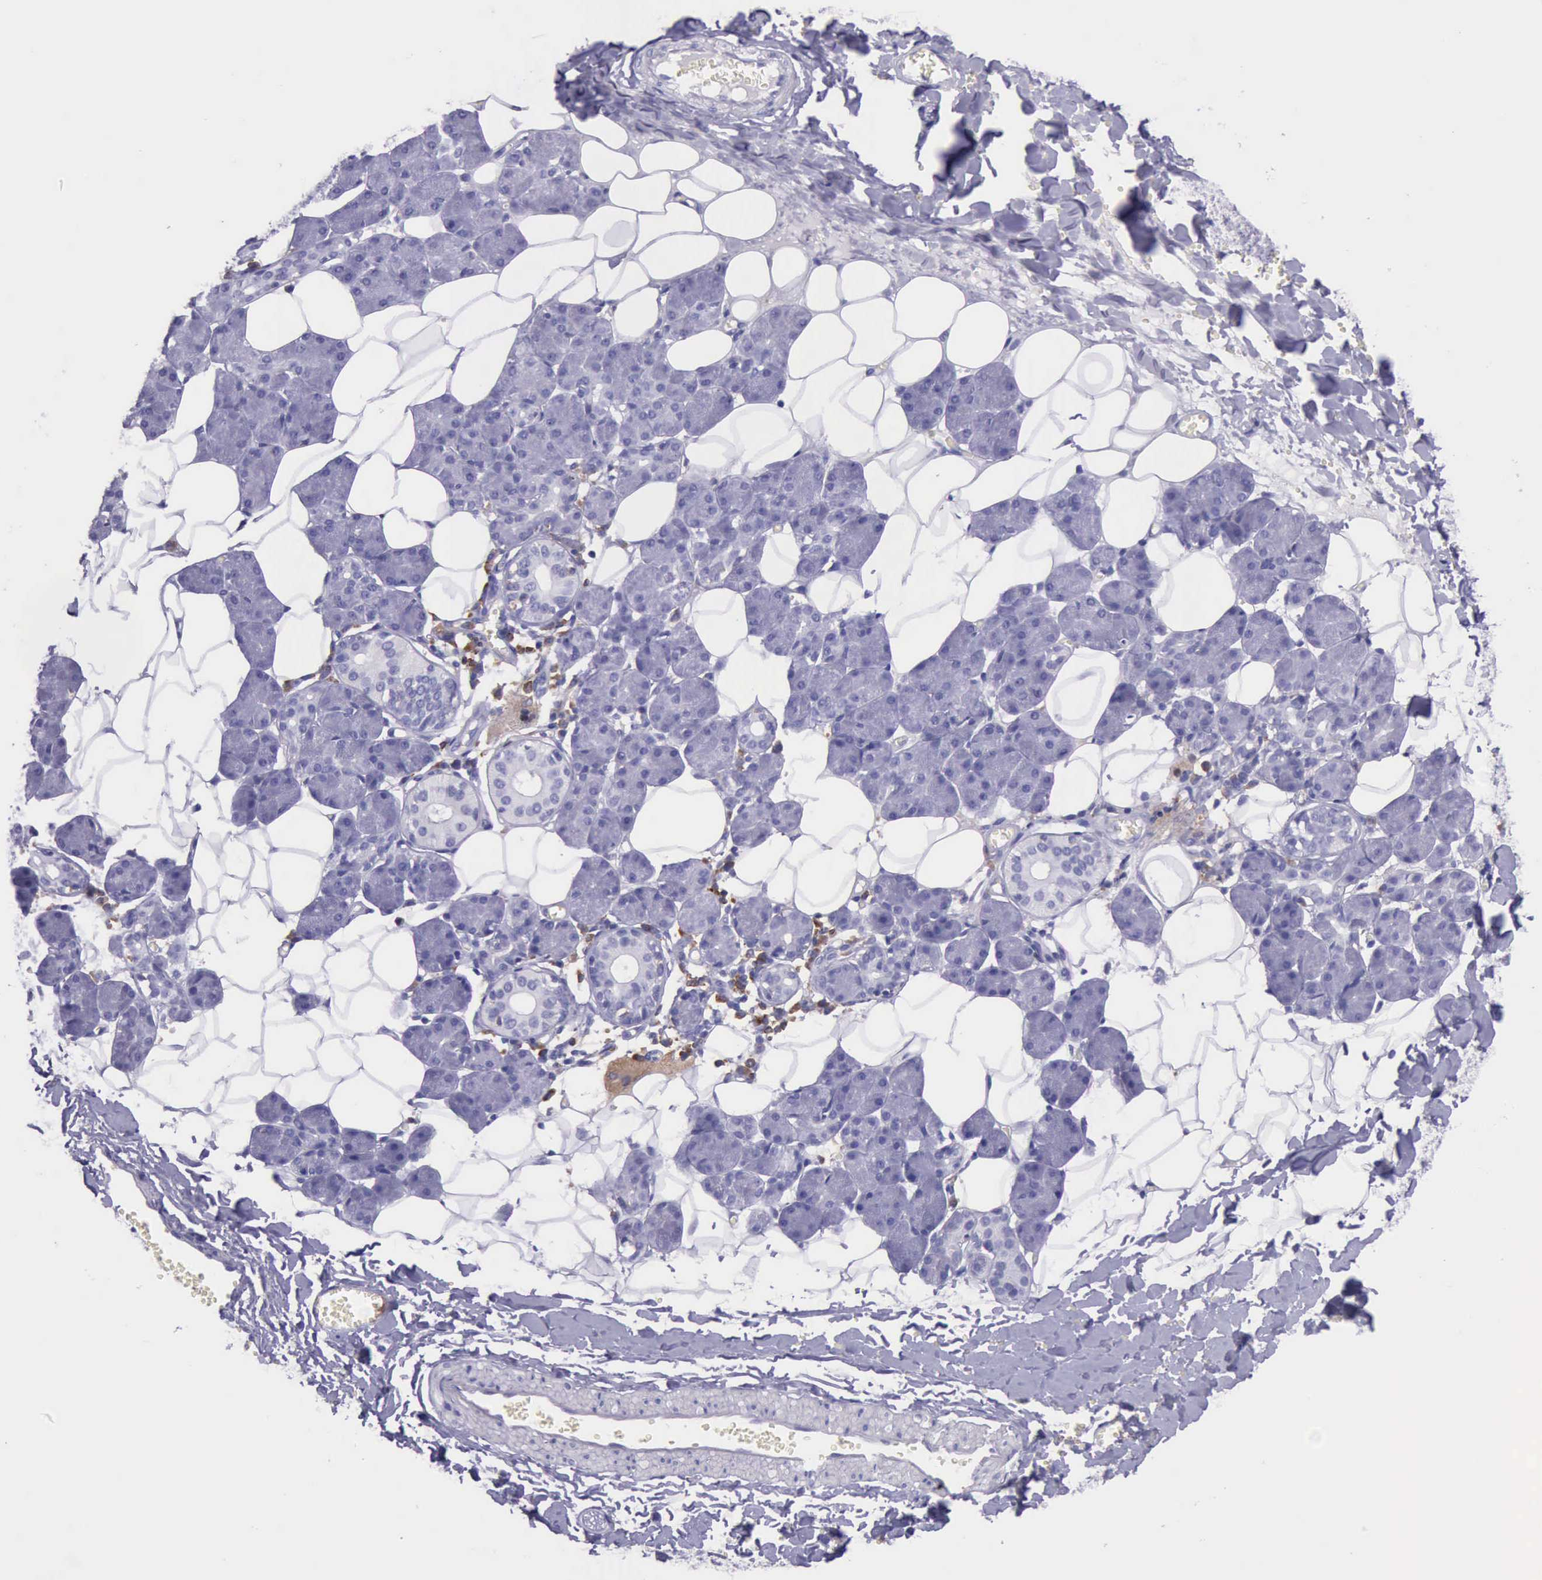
{"staining": {"intensity": "negative", "quantity": "none", "location": "none"}, "tissue": "salivary gland", "cell_type": "Glandular cells", "image_type": "normal", "snomed": [{"axis": "morphology", "description": "Normal tissue, NOS"}, {"axis": "morphology", "description": "Adenoma, NOS"}, {"axis": "topography", "description": "Salivary gland"}], "caption": "IHC image of normal salivary gland stained for a protein (brown), which displays no expression in glandular cells.", "gene": "BTK", "patient": {"sex": "female", "age": 32}}